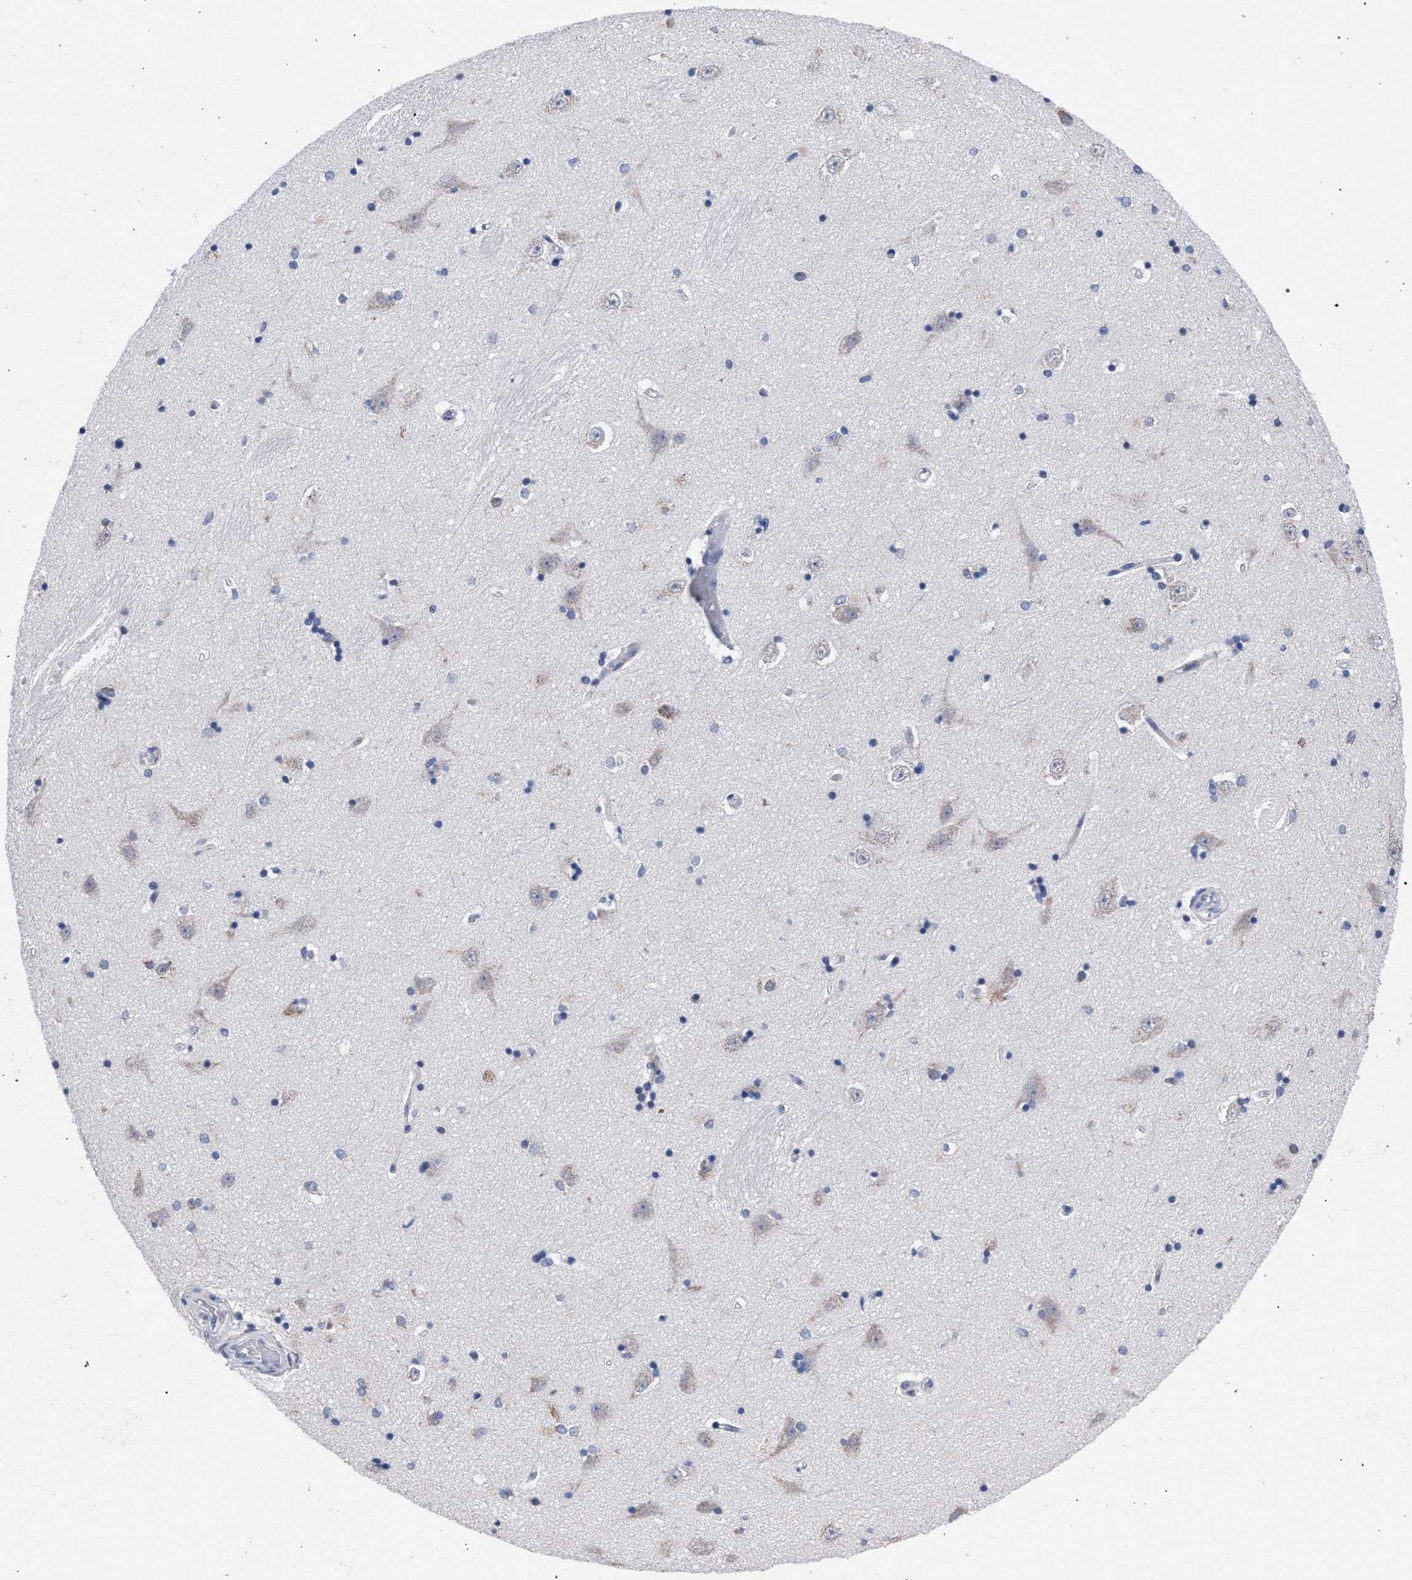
{"staining": {"intensity": "negative", "quantity": "none", "location": "none"}, "tissue": "hippocampus", "cell_type": "Glial cells", "image_type": "normal", "snomed": [{"axis": "morphology", "description": "Normal tissue, NOS"}, {"axis": "topography", "description": "Hippocampus"}], "caption": "Photomicrograph shows no protein positivity in glial cells of normal hippocampus.", "gene": "GOLGA2", "patient": {"sex": "male", "age": 45}}